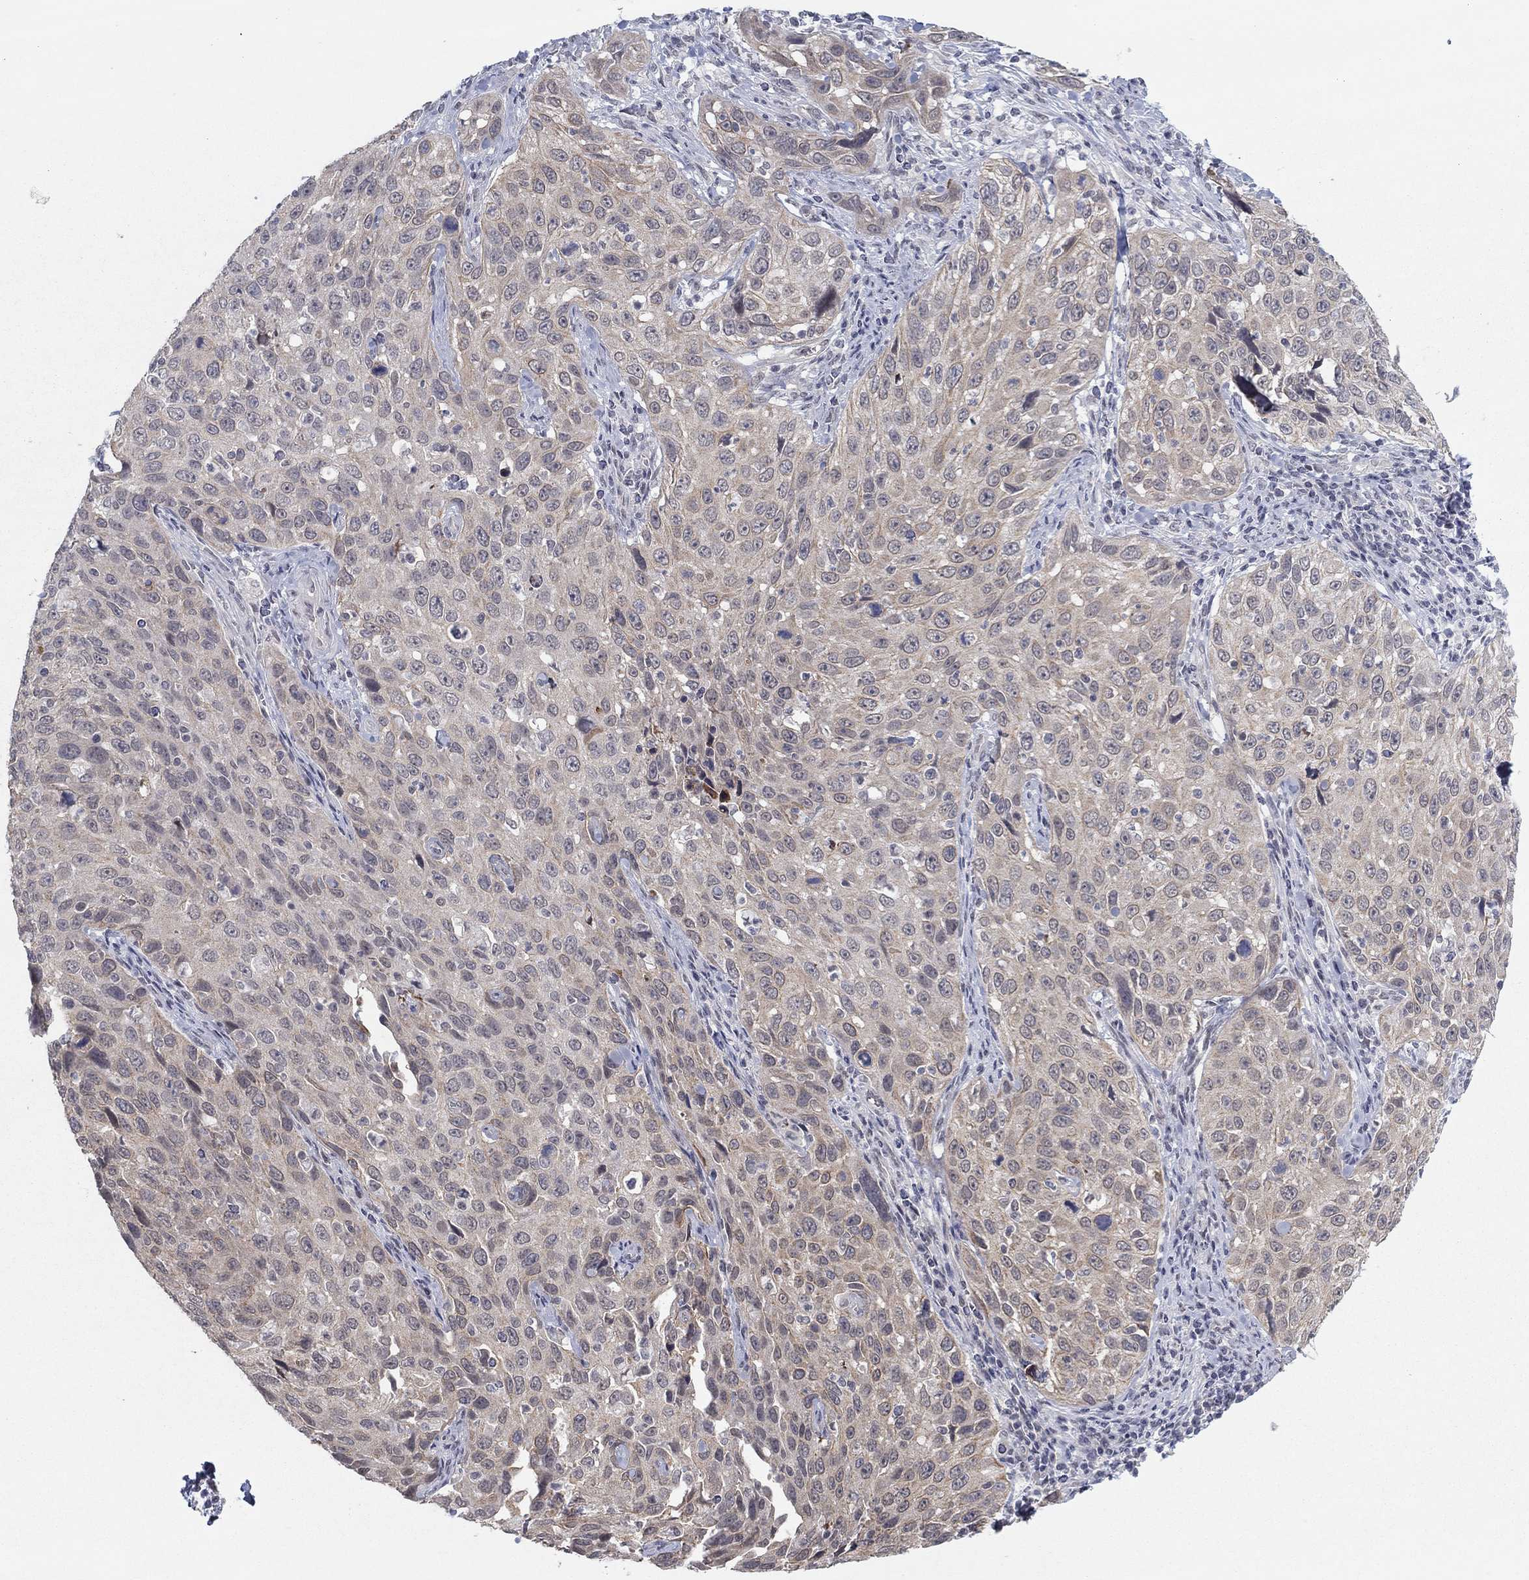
{"staining": {"intensity": "moderate", "quantity": "<25%", "location": "cytoplasmic/membranous"}, "tissue": "cervical cancer", "cell_type": "Tumor cells", "image_type": "cancer", "snomed": [{"axis": "morphology", "description": "Squamous cell carcinoma, NOS"}, {"axis": "topography", "description": "Cervix"}], "caption": "The histopathology image displays staining of squamous cell carcinoma (cervical), revealing moderate cytoplasmic/membranous protein expression (brown color) within tumor cells.", "gene": "SLC22A2", "patient": {"sex": "female", "age": 26}}